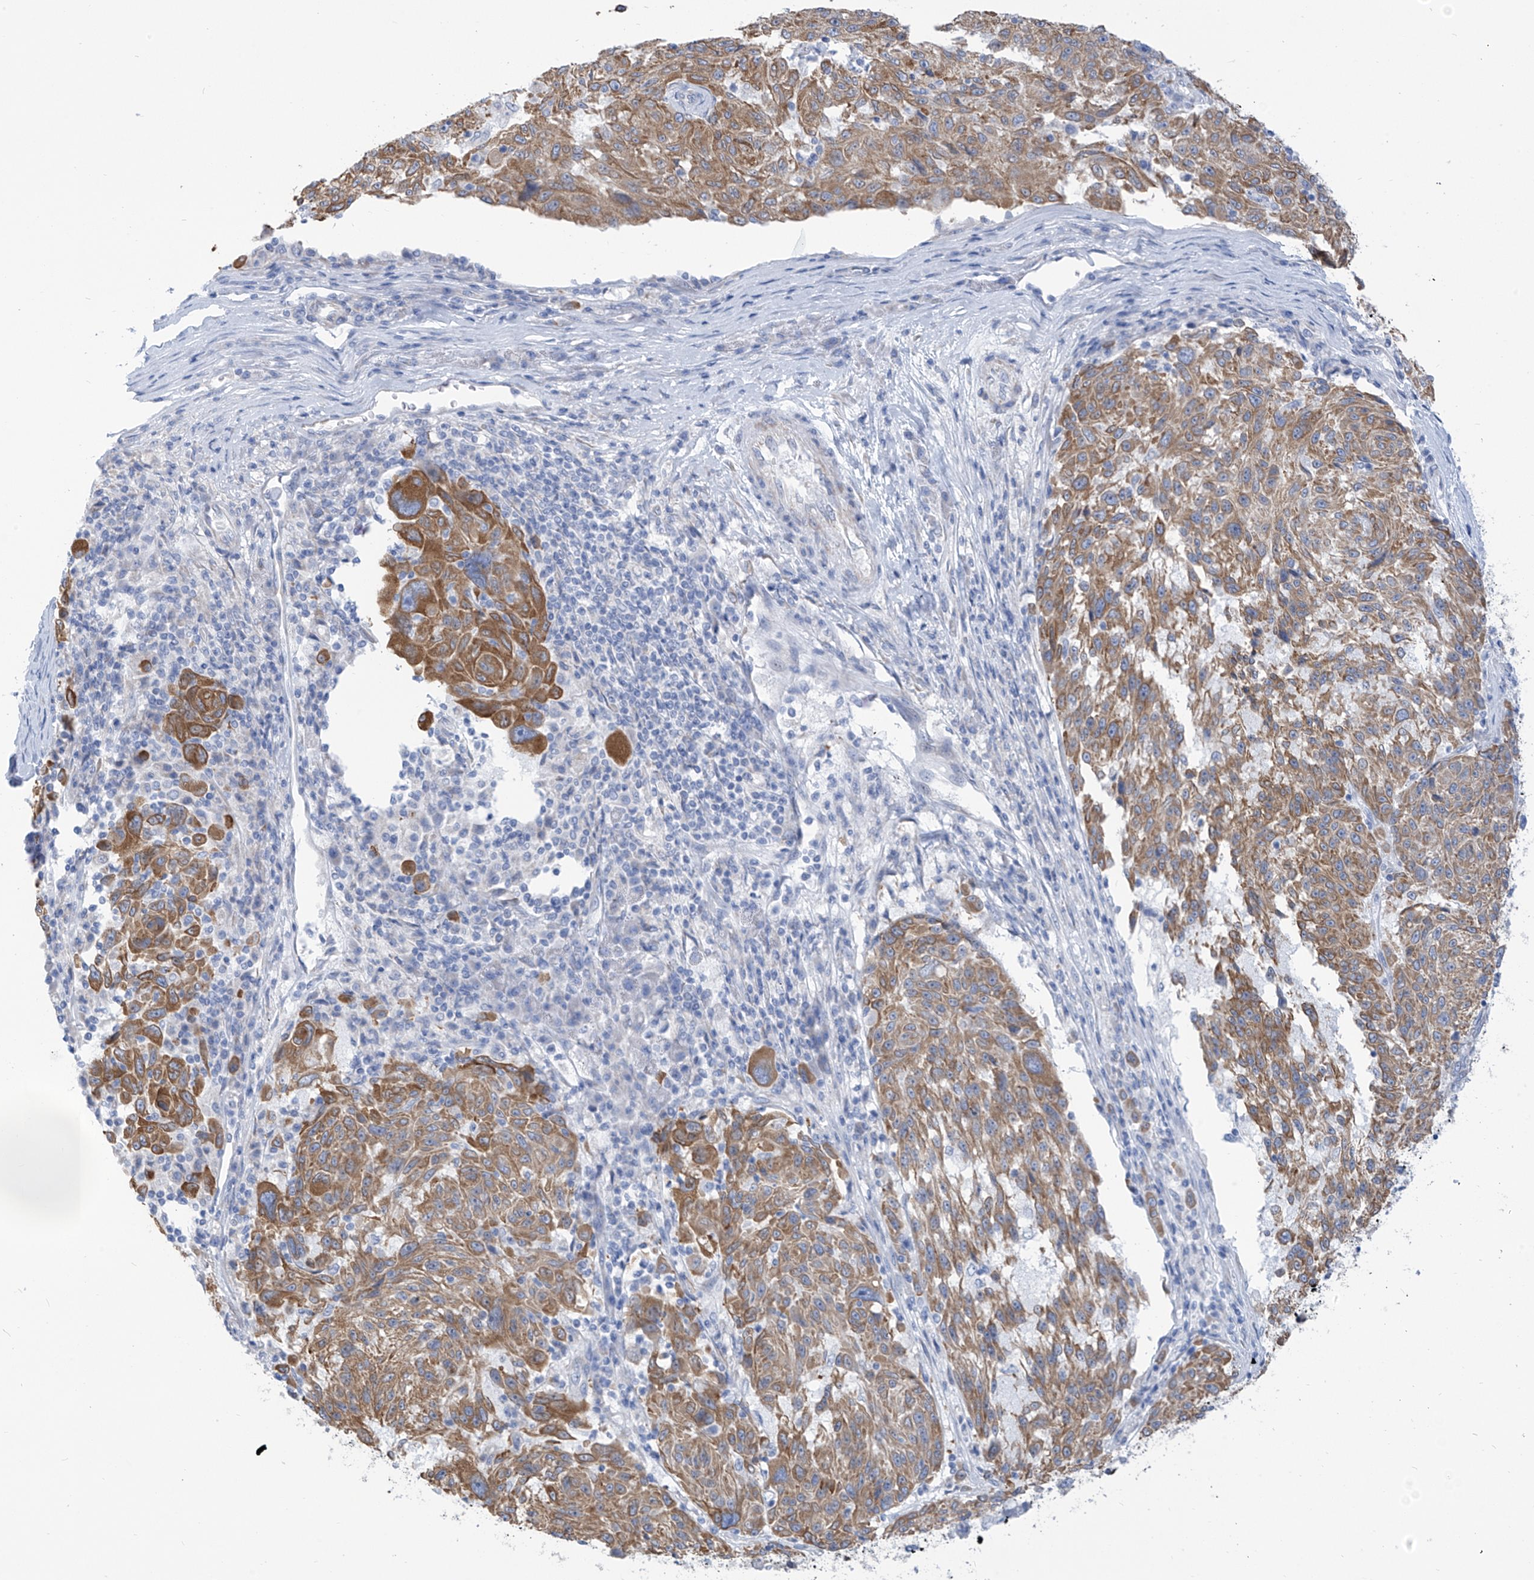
{"staining": {"intensity": "moderate", "quantity": ">75%", "location": "cytoplasmic/membranous"}, "tissue": "melanoma", "cell_type": "Tumor cells", "image_type": "cancer", "snomed": [{"axis": "morphology", "description": "Malignant melanoma, NOS"}, {"axis": "topography", "description": "Skin"}], "caption": "Brown immunohistochemical staining in human malignant melanoma reveals moderate cytoplasmic/membranous staining in about >75% of tumor cells. (brown staining indicates protein expression, while blue staining denotes nuclei).", "gene": "RCN2", "patient": {"sex": "male", "age": 53}}